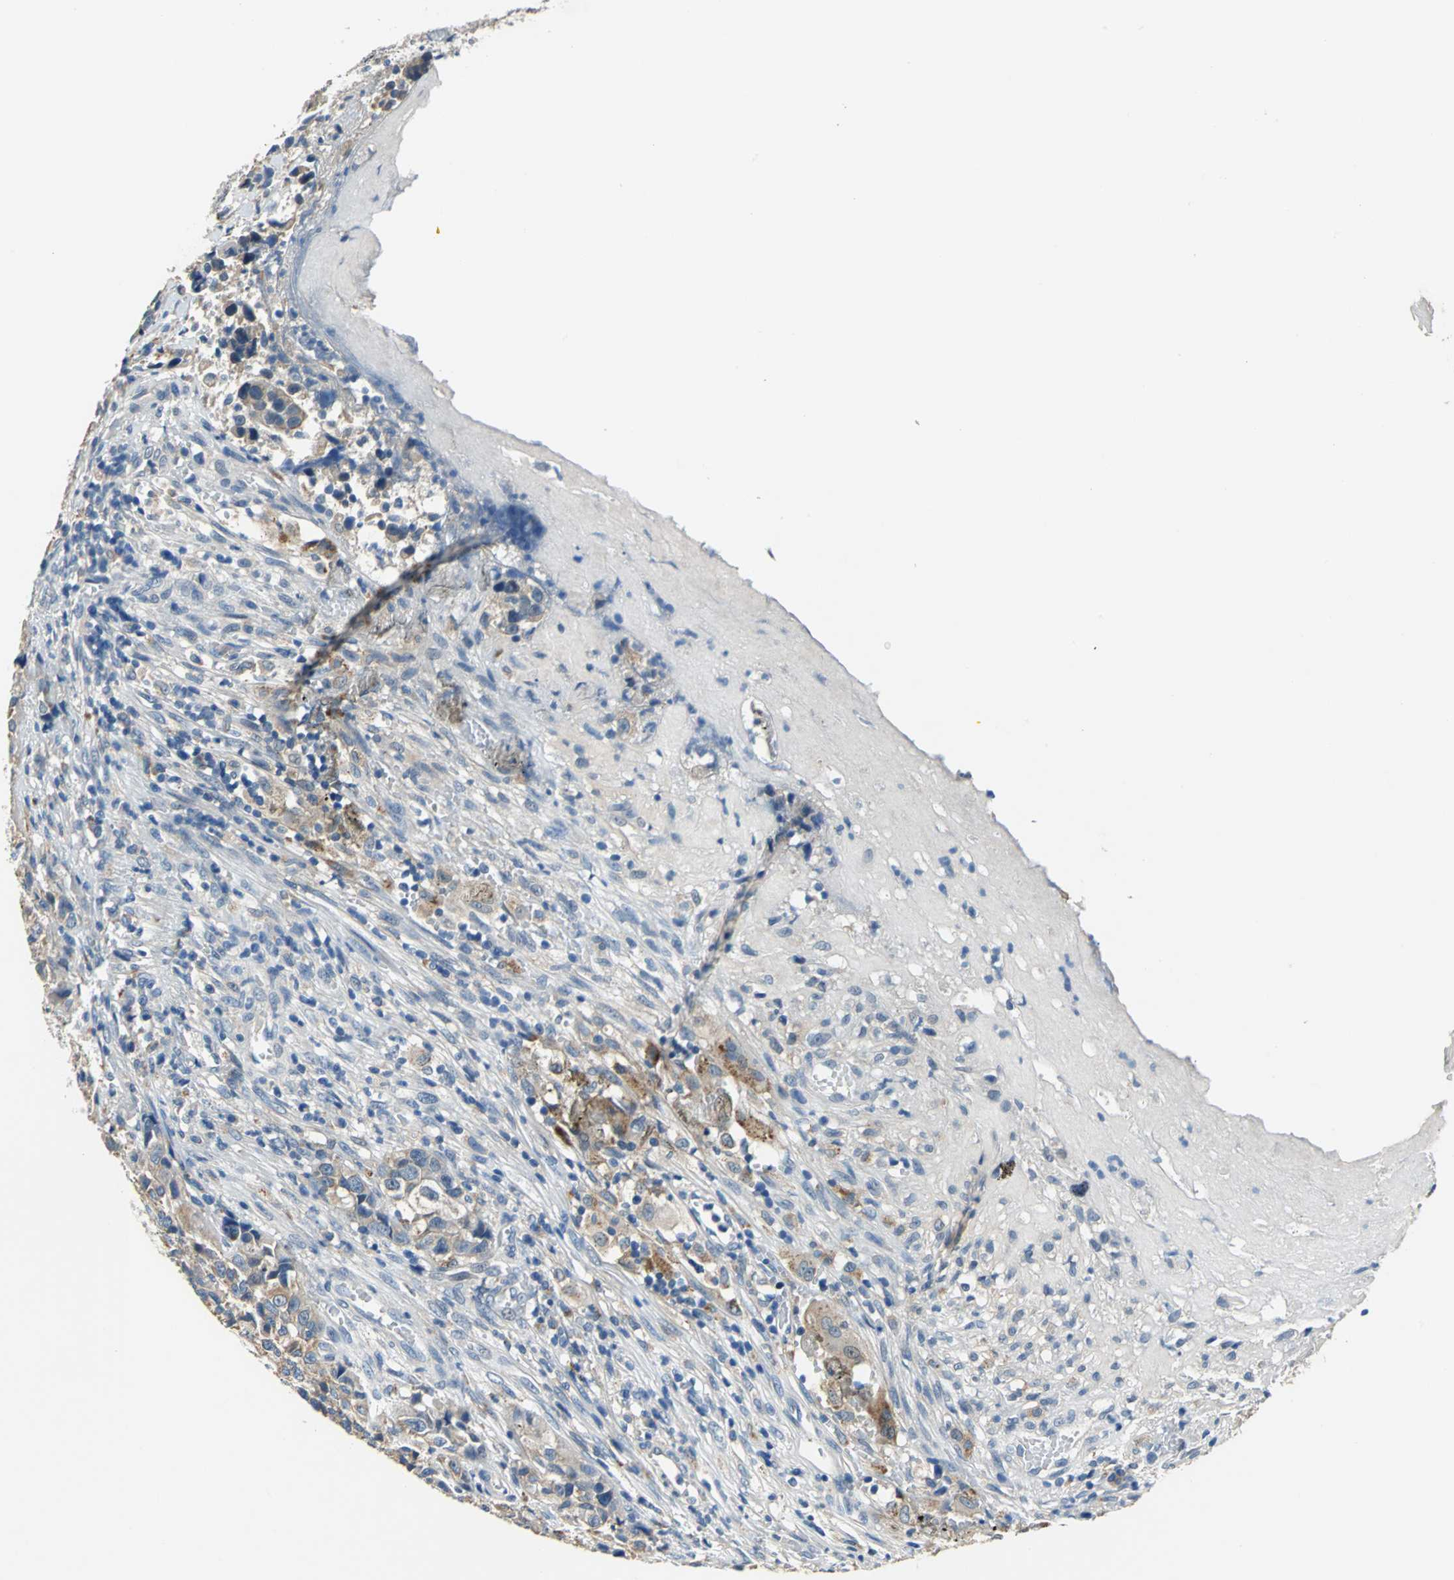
{"staining": {"intensity": "weak", "quantity": ">75%", "location": "cytoplasmic/membranous"}, "tissue": "urothelial cancer", "cell_type": "Tumor cells", "image_type": "cancer", "snomed": [{"axis": "morphology", "description": "Urothelial carcinoma, High grade"}, {"axis": "topography", "description": "Urinary bladder"}], "caption": "Protein expression analysis of urothelial cancer demonstrates weak cytoplasmic/membranous positivity in approximately >75% of tumor cells.", "gene": "RASD2", "patient": {"sex": "female", "age": 81}}